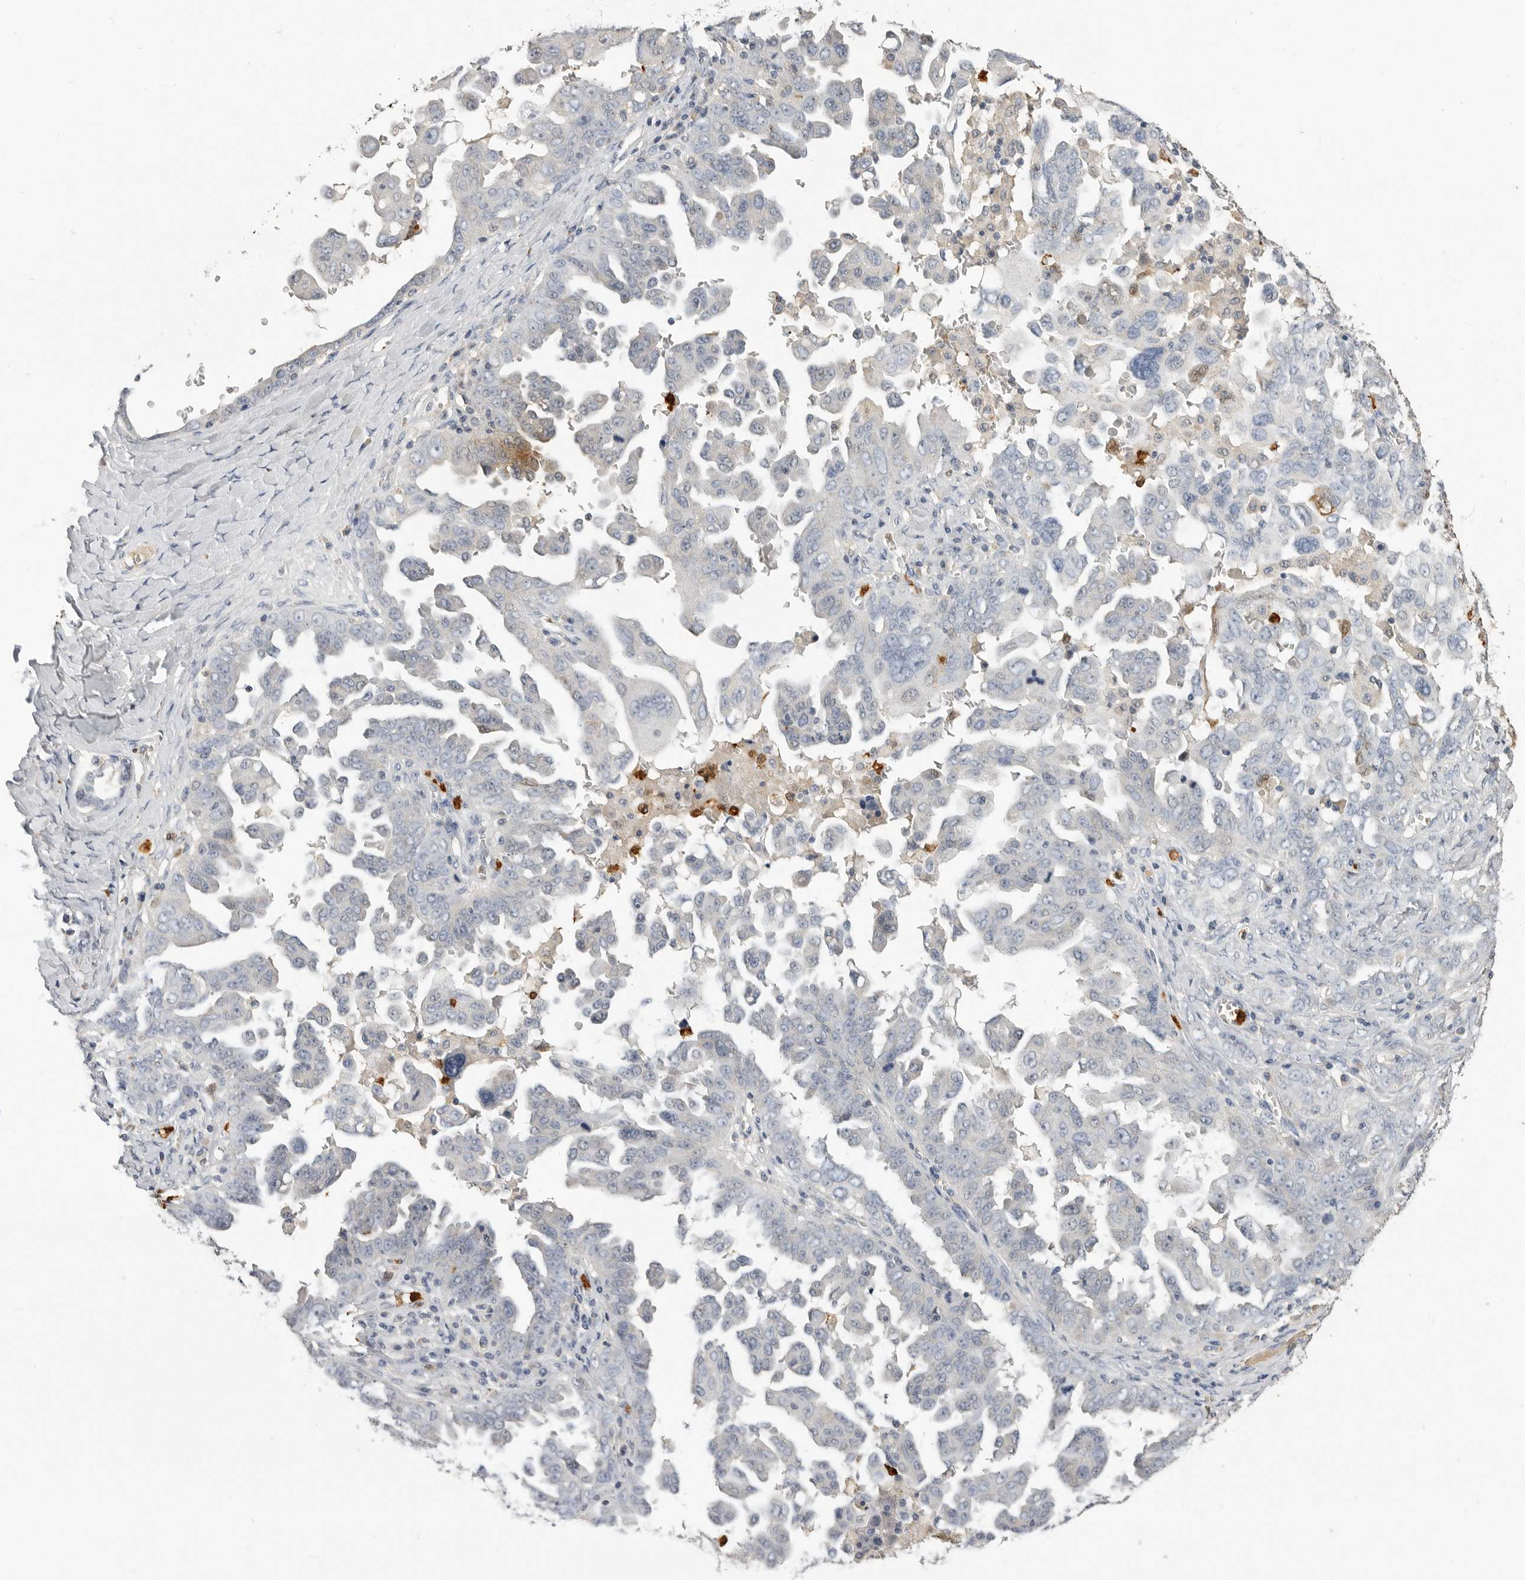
{"staining": {"intensity": "negative", "quantity": "none", "location": "none"}, "tissue": "ovarian cancer", "cell_type": "Tumor cells", "image_type": "cancer", "snomed": [{"axis": "morphology", "description": "Carcinoma, endometroid"}, {"axis": "topography", "description": "Ovary"}], "caption": "Tumor cells show no significant protein positivity in endometroid carcinoma (ovarian). (DAB (3,3'-diaminobenzidine) immunohistochemistry visualized using brightfield microscopy, high magnification).", "gene": "LTBR", "patient": {"sex": "female", "age": 62}}